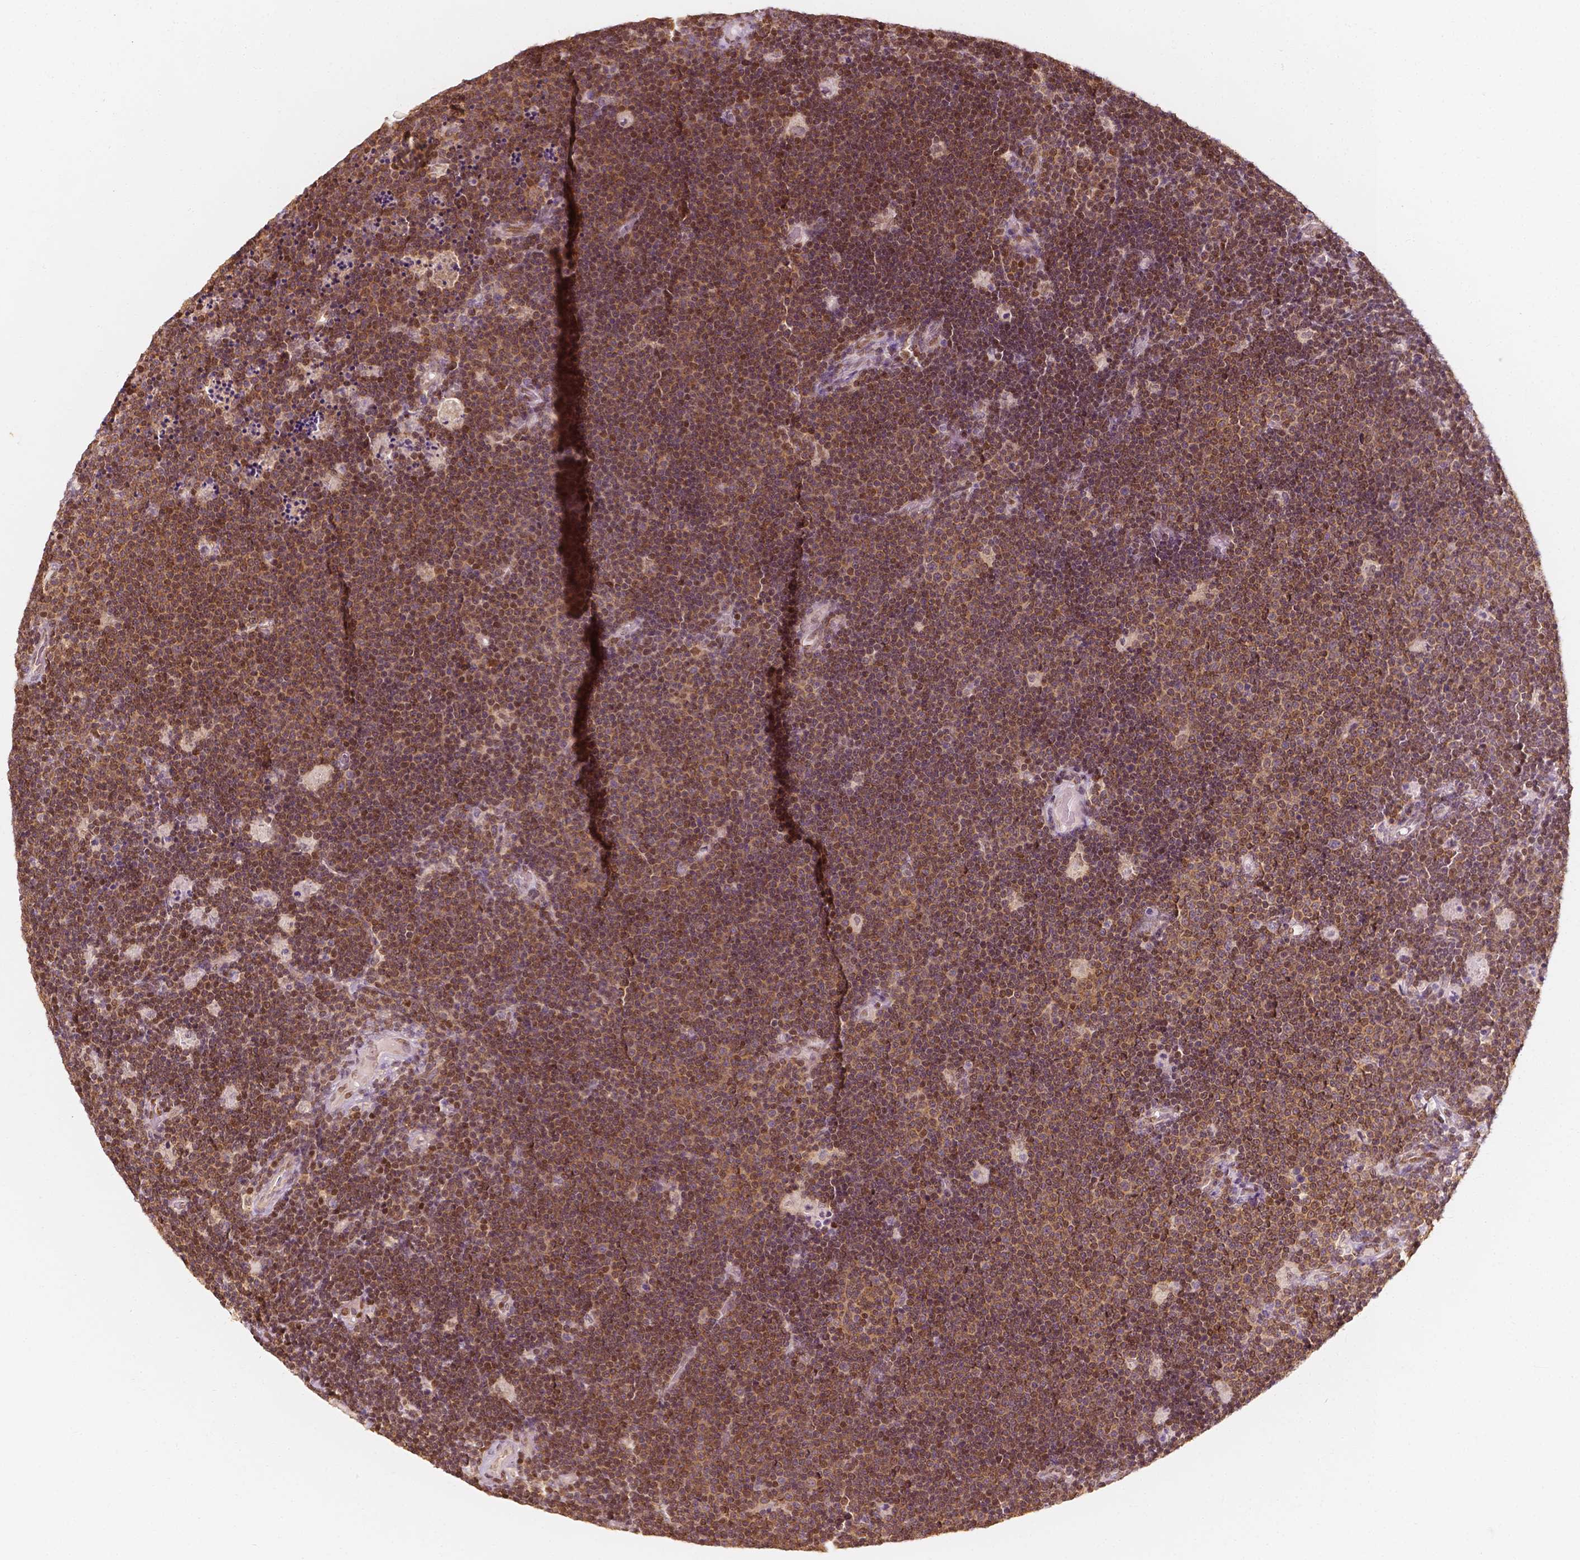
{"staining": {"intensity": "moderate", "quantity": ">75%", "location": "nuclear"}, "tissue": "lymphoma", "cell_type": "Tumor cells", "image_type": "cancer", "snomed": [{"axis": "morphology", "description": "Malignant lymphoma, non-Hodgkin's type, Low grade"}, {"axis": "topography", "description": "Brain"}], "caption": "This histopathology image demonstrates immunohistochemistry staining of low-grade malignant lymphoma, non-Hodgkin's type, with medium moderate nuclear expression in approximately >75% of tumor cells.", "gene": "TBC1D17", "patient": {"sex": "female", "age": 66}}